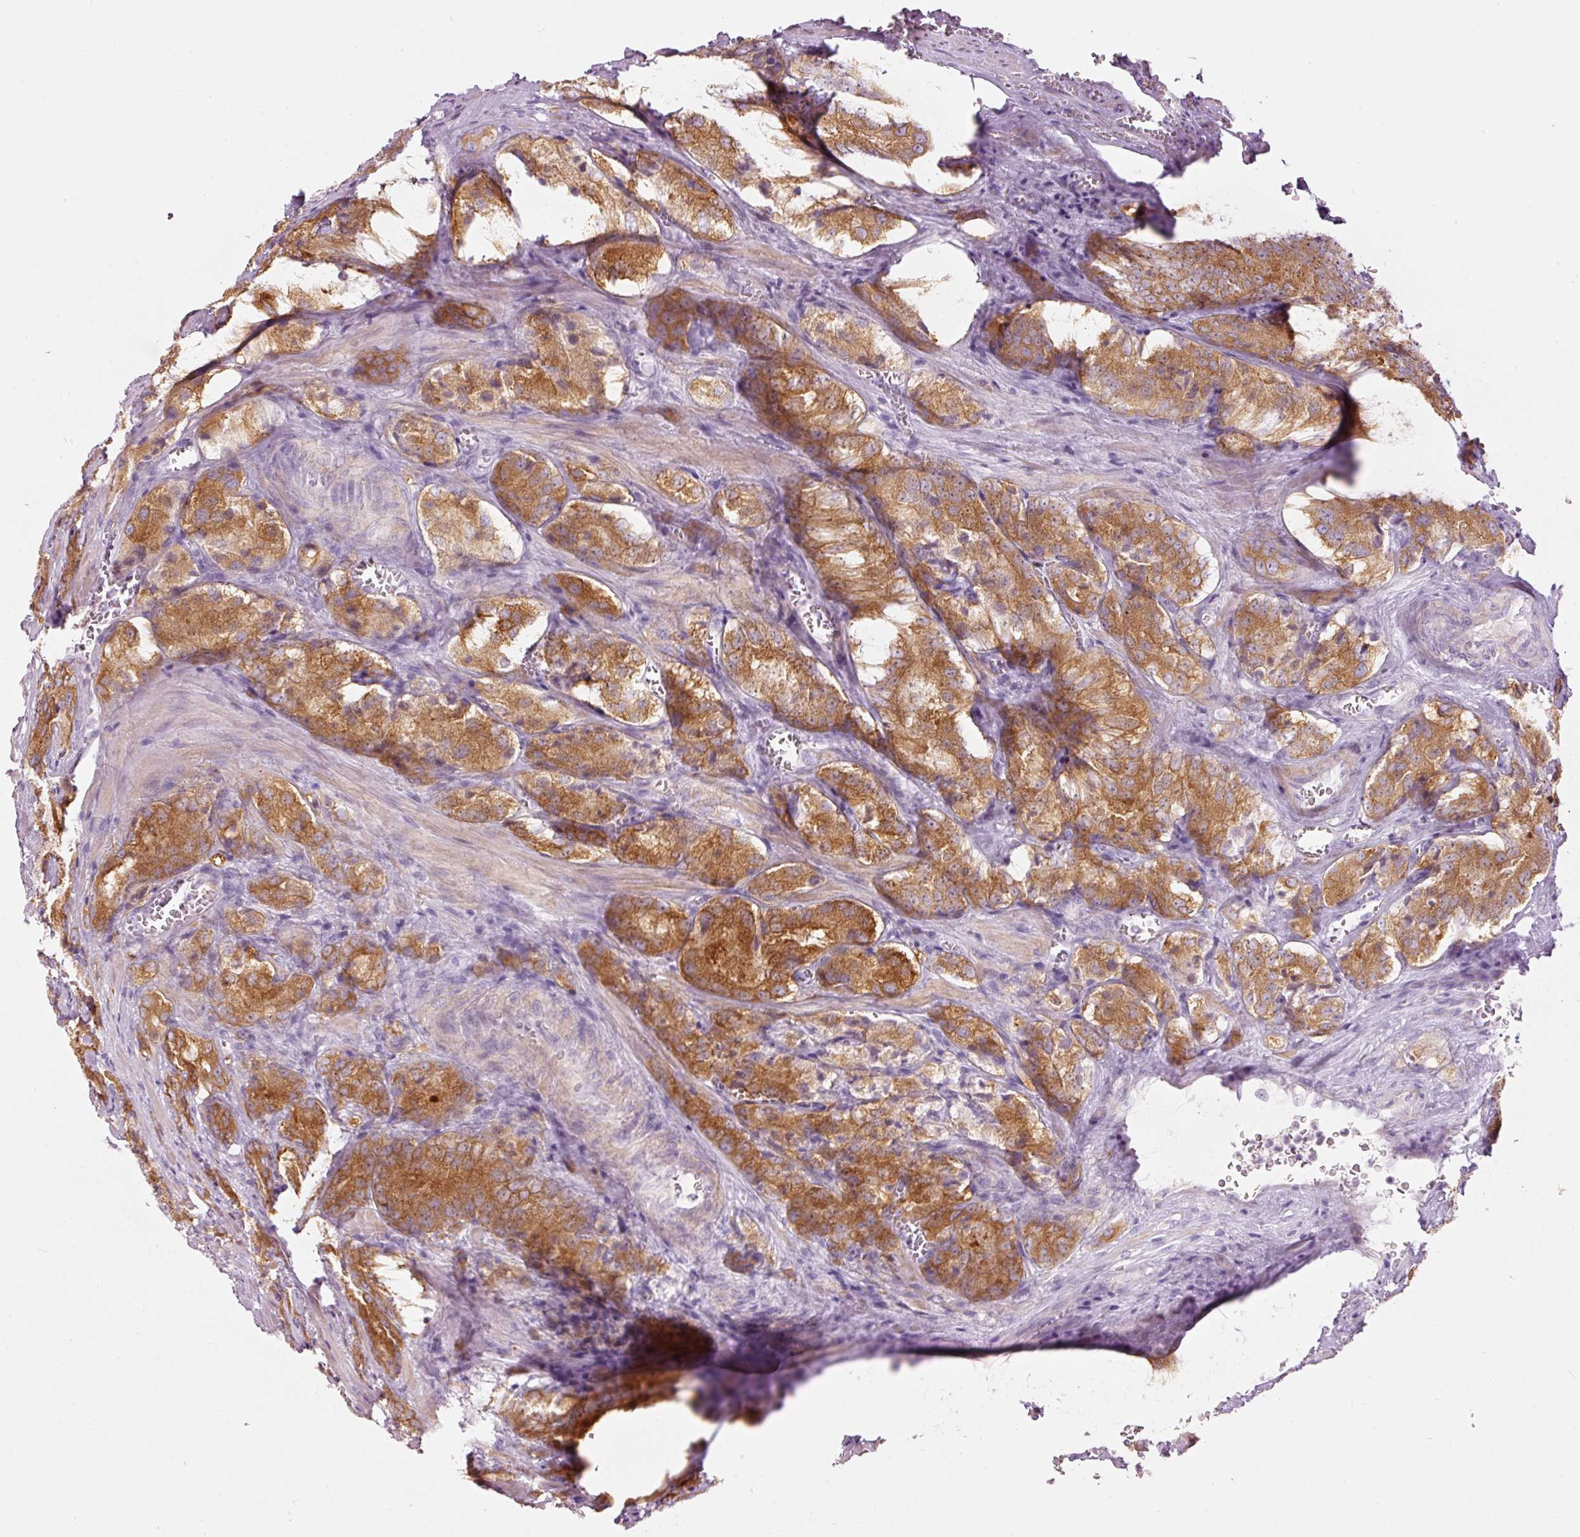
{"staining": {"intensity": "strong", "quantity": ">75%", "location": "cytoplasmic/membranous"}, "tissue": "prostate cancer", "cell_type": "Tumor cells", "image_type": "cancer", "snomed": [{"axis": "morphology", "description": "Adenocarcinoma, Low grade"}, {"axis": "topography", "description": "Prostate"}], "caption": "Tumor cells exhibit high levels of strong cytoplasmic/membranous positivity in approximately >75% of cells in human prostate adenocarcinoma (low-grade). (Stains: DAB (3,3'-diaminobenzidine) in brown, nuclei in blue, Microscopy: brightfield microscopy at high magnification).", "gene": "PDXDC1", "patient": {"sex": "male", "age": 68}}